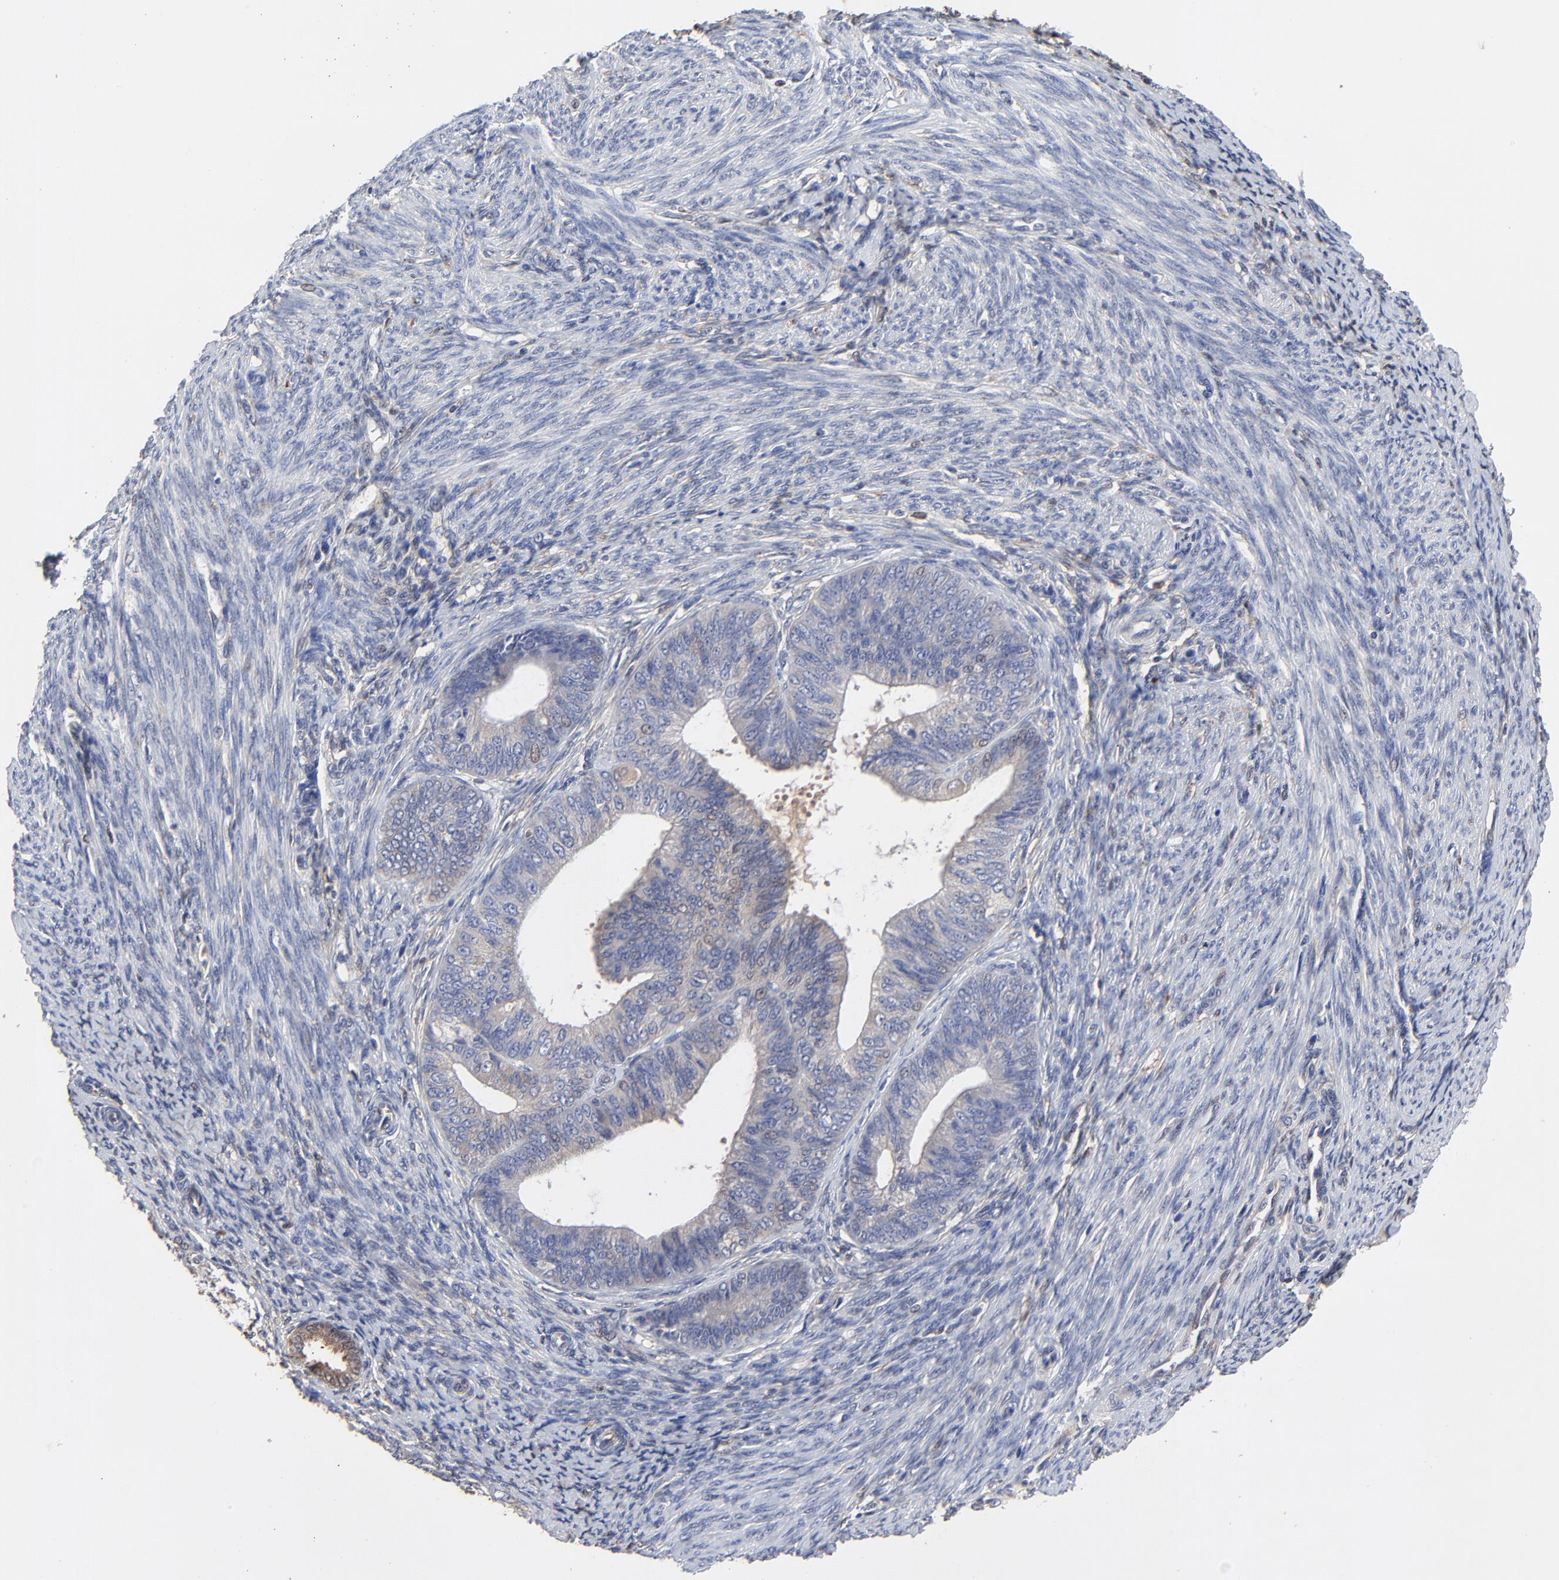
{"staining": {"intensity": "moderate", "quantity": ">75%", "location": "cytoplasmic/membranous"}, "tissue": "endometrial cancer", "cell_type": "Tumor cells", "image_type": "cancer", "snomed": [{"axis": "morphology", "description": "Adenocarcinoma, NOS"}, {"axis": "topography", "description": "Endometrium"}], "caption": "Protein staining of adenocarcinoma (endometrial) tissue reveals moderate cytoplasmic/membranous expression in about >75% of tumor cells. (DAB IHC with brightfield microscopy, high magnification).", "gene": "LGALS3", "patient": {"sex": "female", "age": 63}}